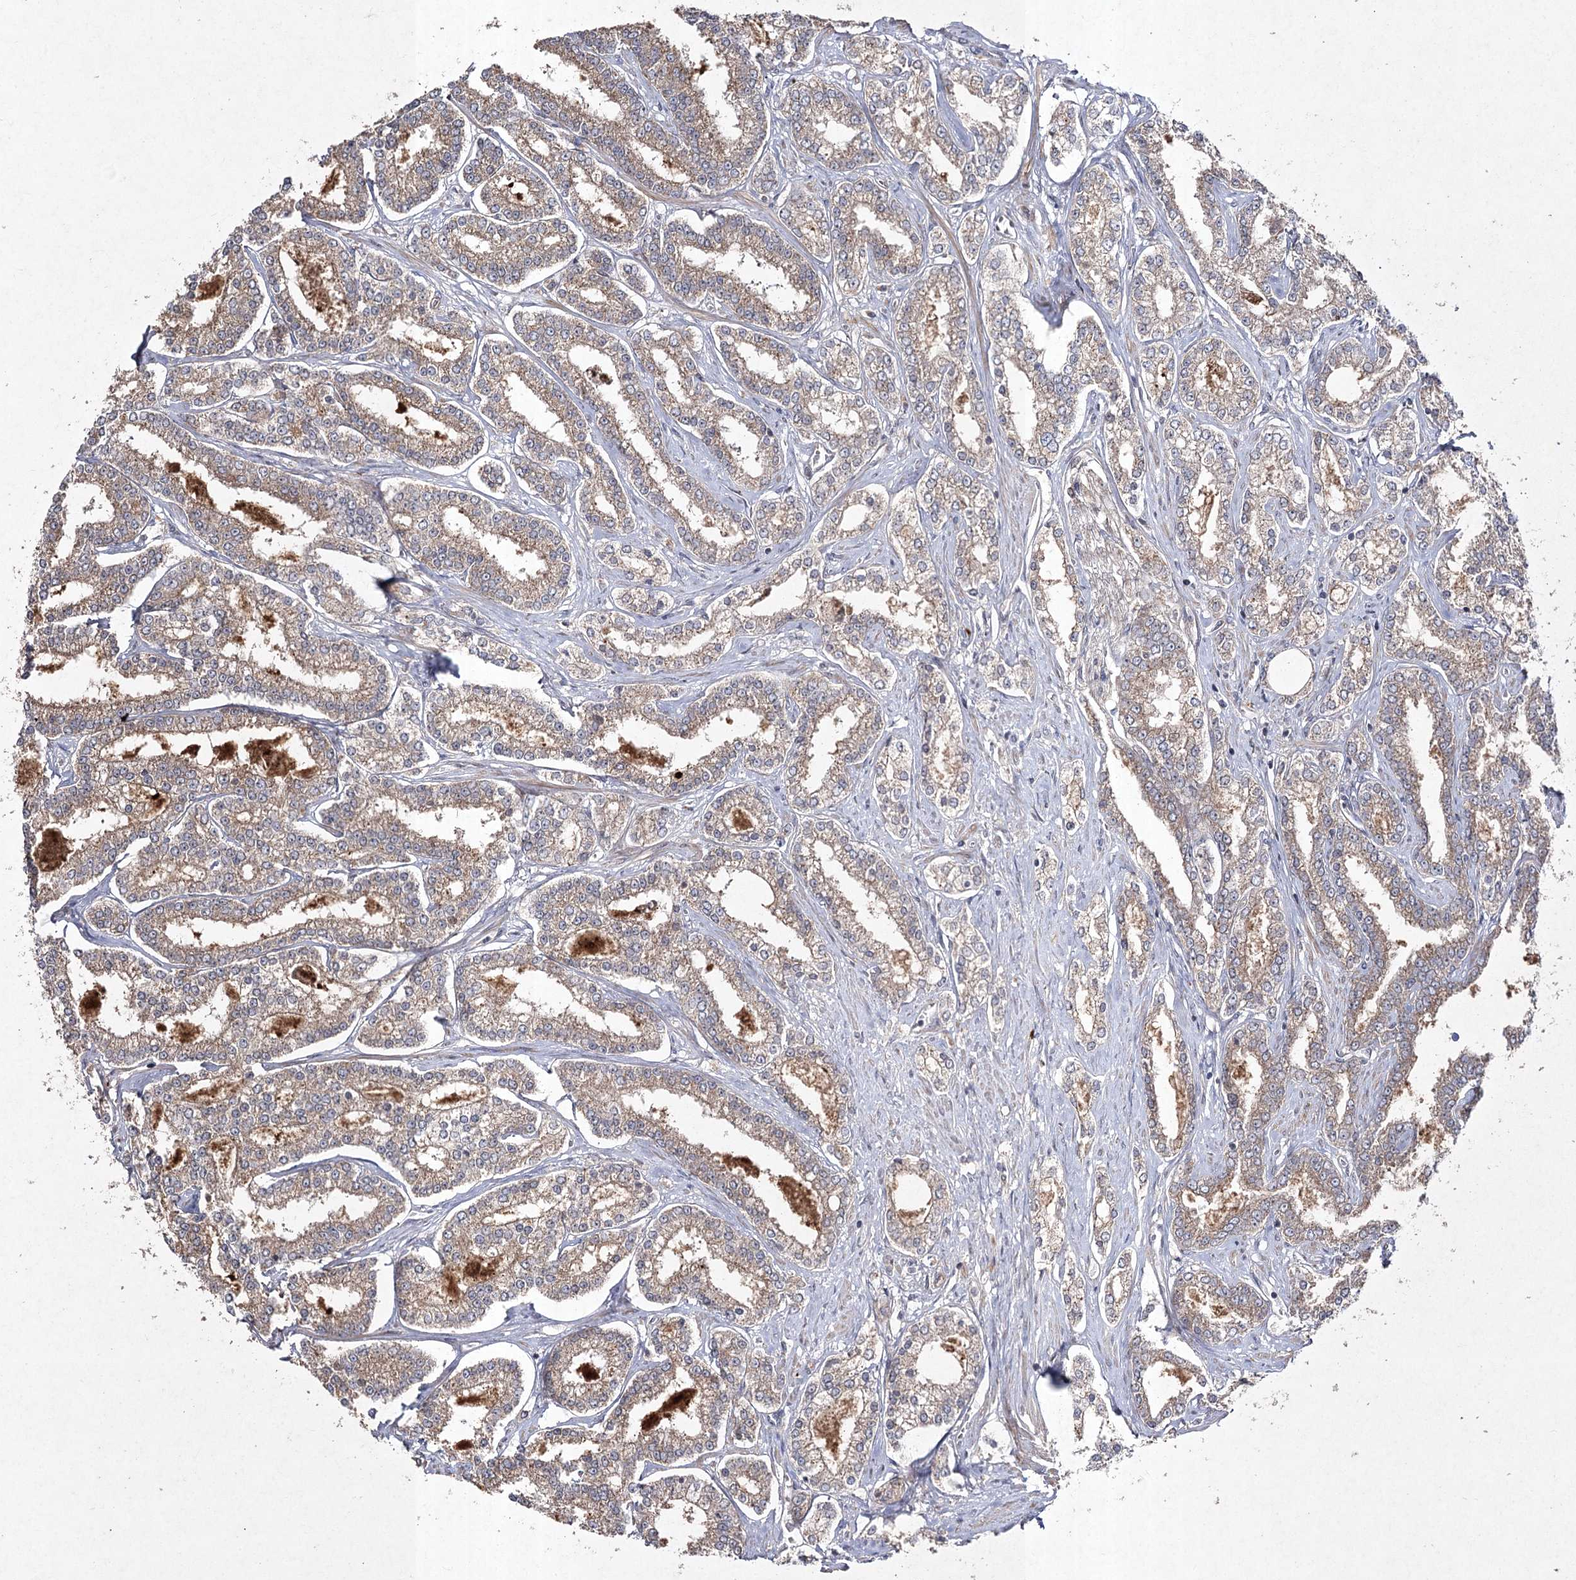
{"staining": {"intensity": "weak", "quantity": ">75%", "location": "cytoplasmic/membranous"}, "tissue": "prostate cancer", "cell_type": "Tumor cells", "image_type": "cancer", "snomed": [{"axis": "morphology", "description": "Normal tissue, NOS"}, {"axis": "morphology", "description": "Adenocarcinoma, High grade"}, {"axis": "topography", "description": "Prostate"}], "caption": "High-power microscopy captured an immunohistochemistry histopathology image of prostate cancer, revealing weak cytoplasmic/membranous staining in approximately >75% of tumor cells.", "gene": "FANCL", "patient": {"sex": "male", "age": 83}}